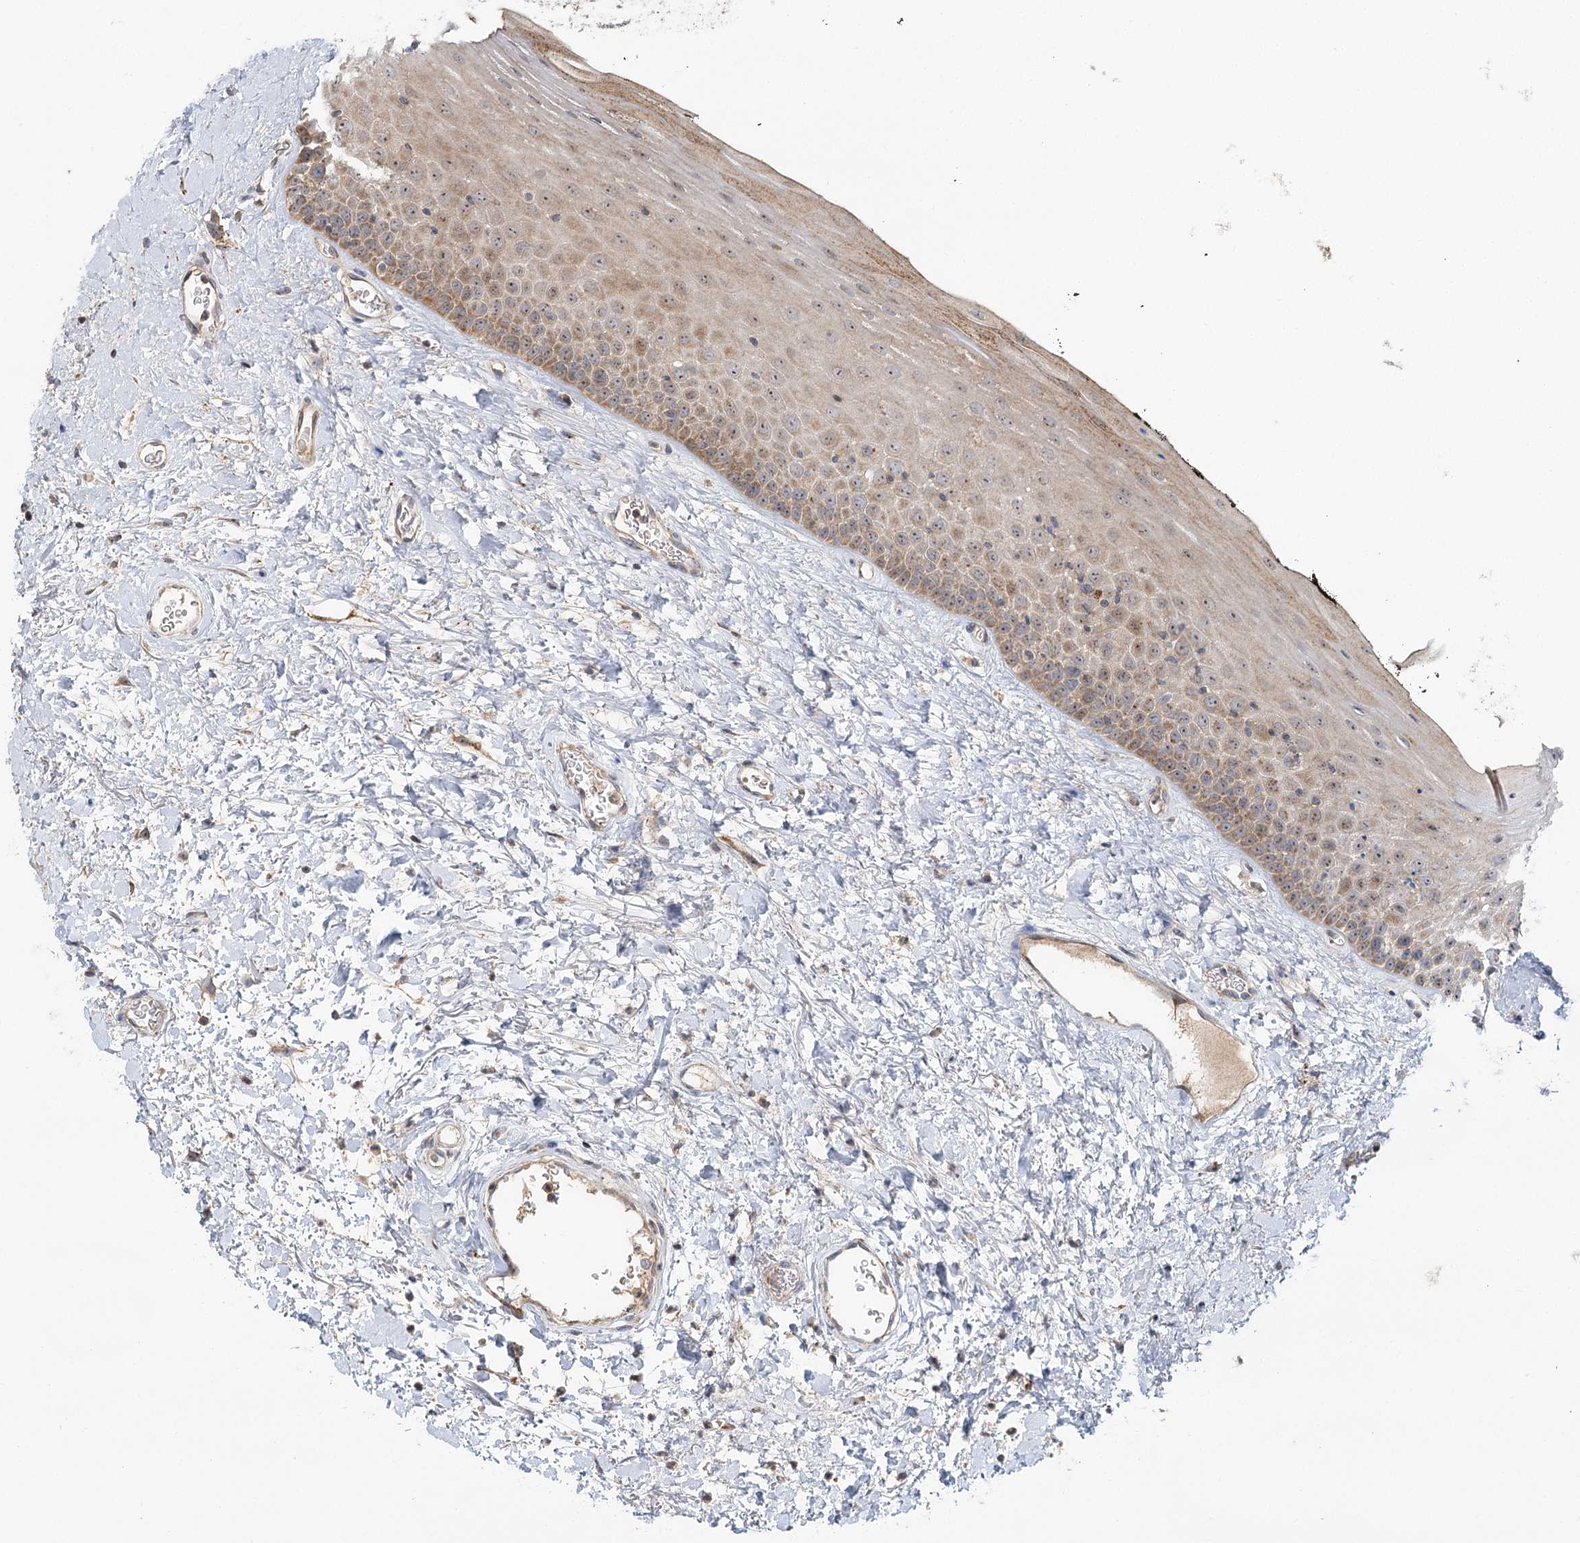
{"staining": {"intensity": "moderate", "quantity": "25%-75%", "location": "cytoplasmic/membranous,nuclear"}, "tissue": "oral mucosa", "cell_type": "Squamous epithelial cells", "image_type": "normal", "snomed": [{"axis": "morphology", "description": "Normal tissue, NOS"}, {"axis": "topography", "description": "Oral tissue"}], "caption": "Moderate cytoplasmic/membranous,nuclear positivity is present in about 25%-75% of squamous epithelial cells in benign oral mucosa.", "gene": "ENSG00000273217", "patient": {"sex": "male", "age": 74}}